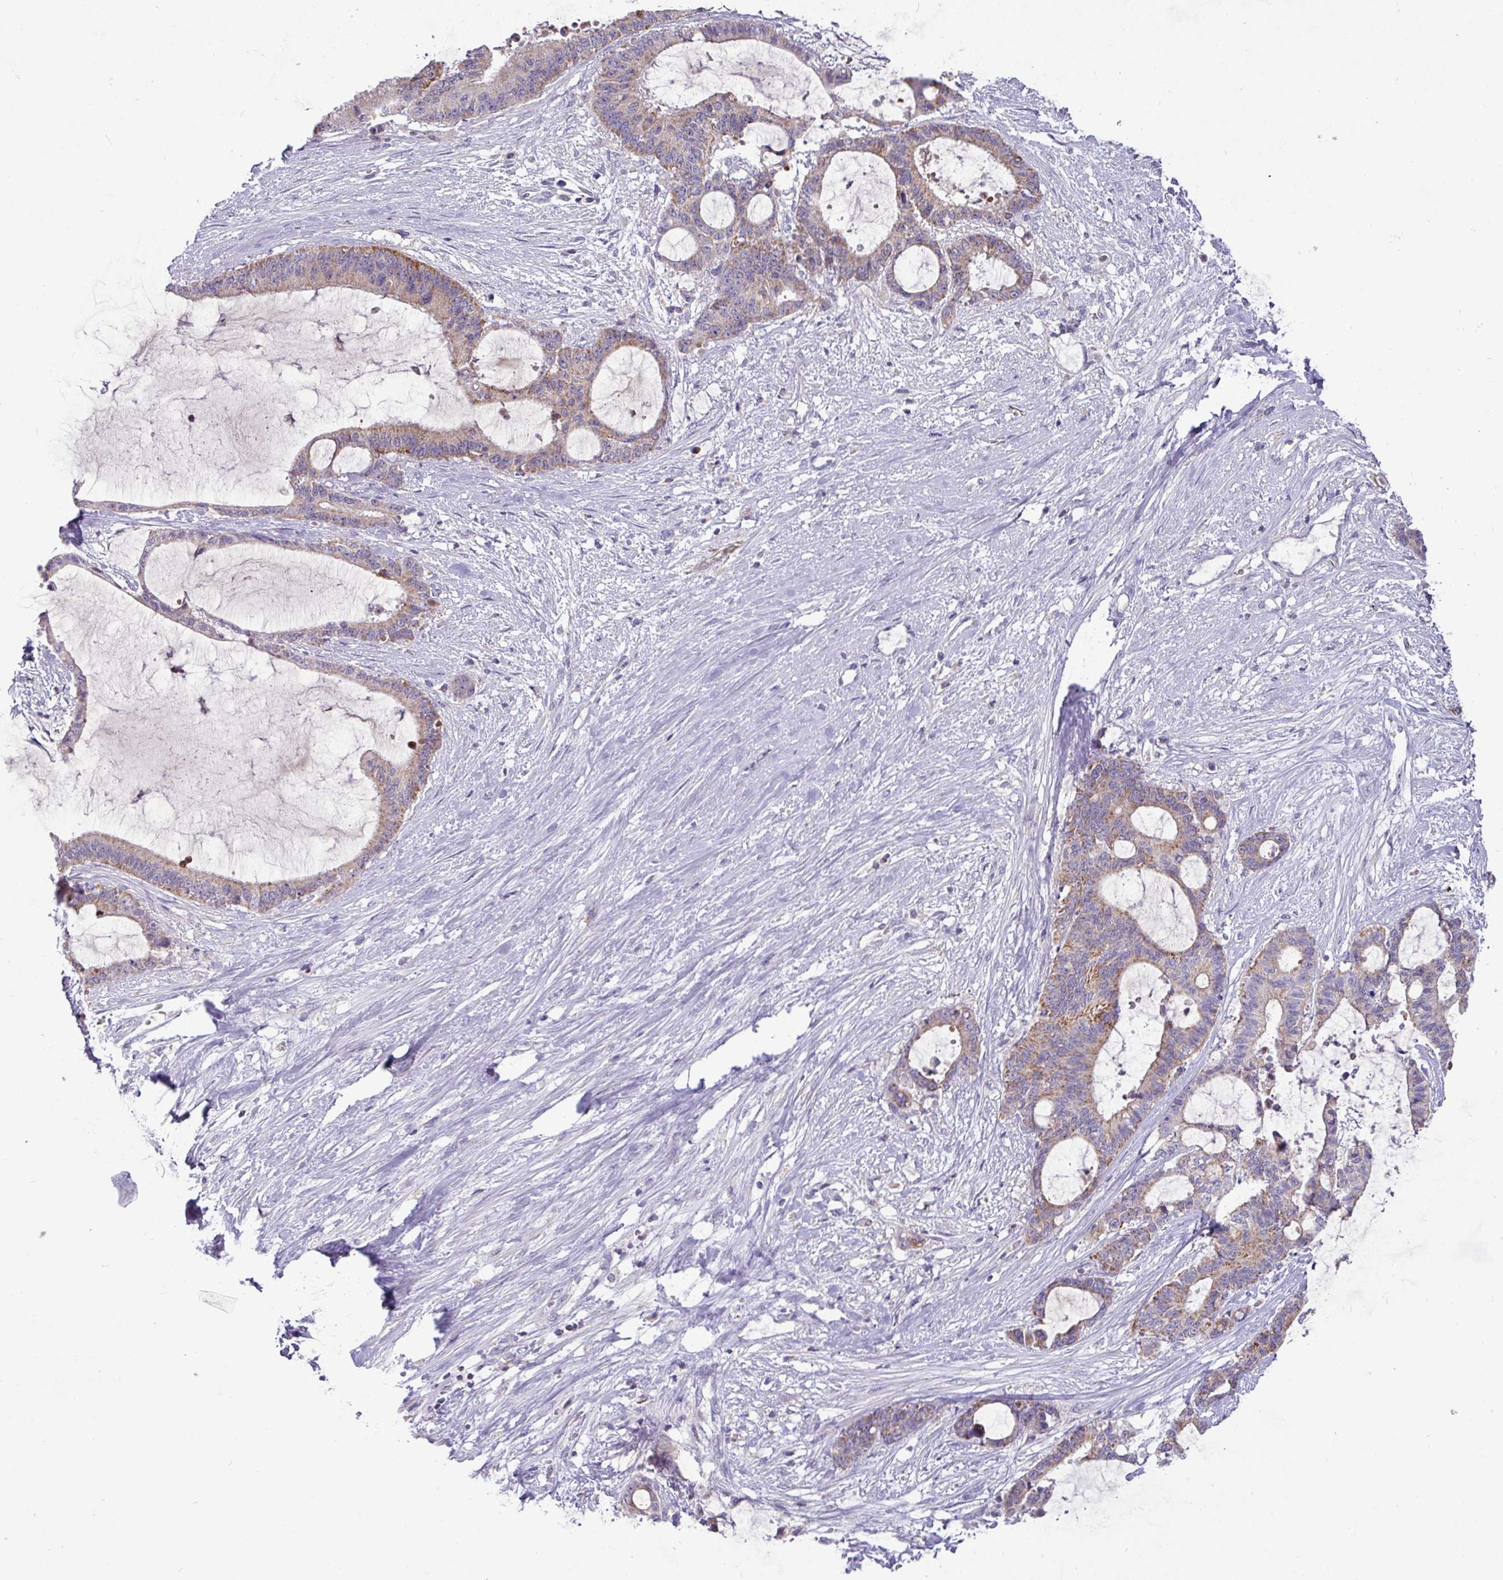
{"staining": {"intensity": "moderate", "quantity": "25%-75%", "location": "cytoplasmic/membranous"}, "tissue": "liver cancer", "cell_type": "Tumor cells", "image_type": "cancer", "snomed": [{"axis": "morphology", "description": "Normal tissue, NOS"}, {"axis": "morphology", "description": "Cholangiocarcinoma"}, {"axis": "topography", "description": "Liver"}, {"axis": "topography", "description": "Peripheral nerve tissue"}], "caption": "This is an image of immunohistochemistry (IHC) staining of liver cholangiocarcinoma, which shows moderate positivity in the cytoplasmic/membranous of tumor cells.", "gene": "TRAPPC1", "patient": {"sex": "female", "age": 73}}